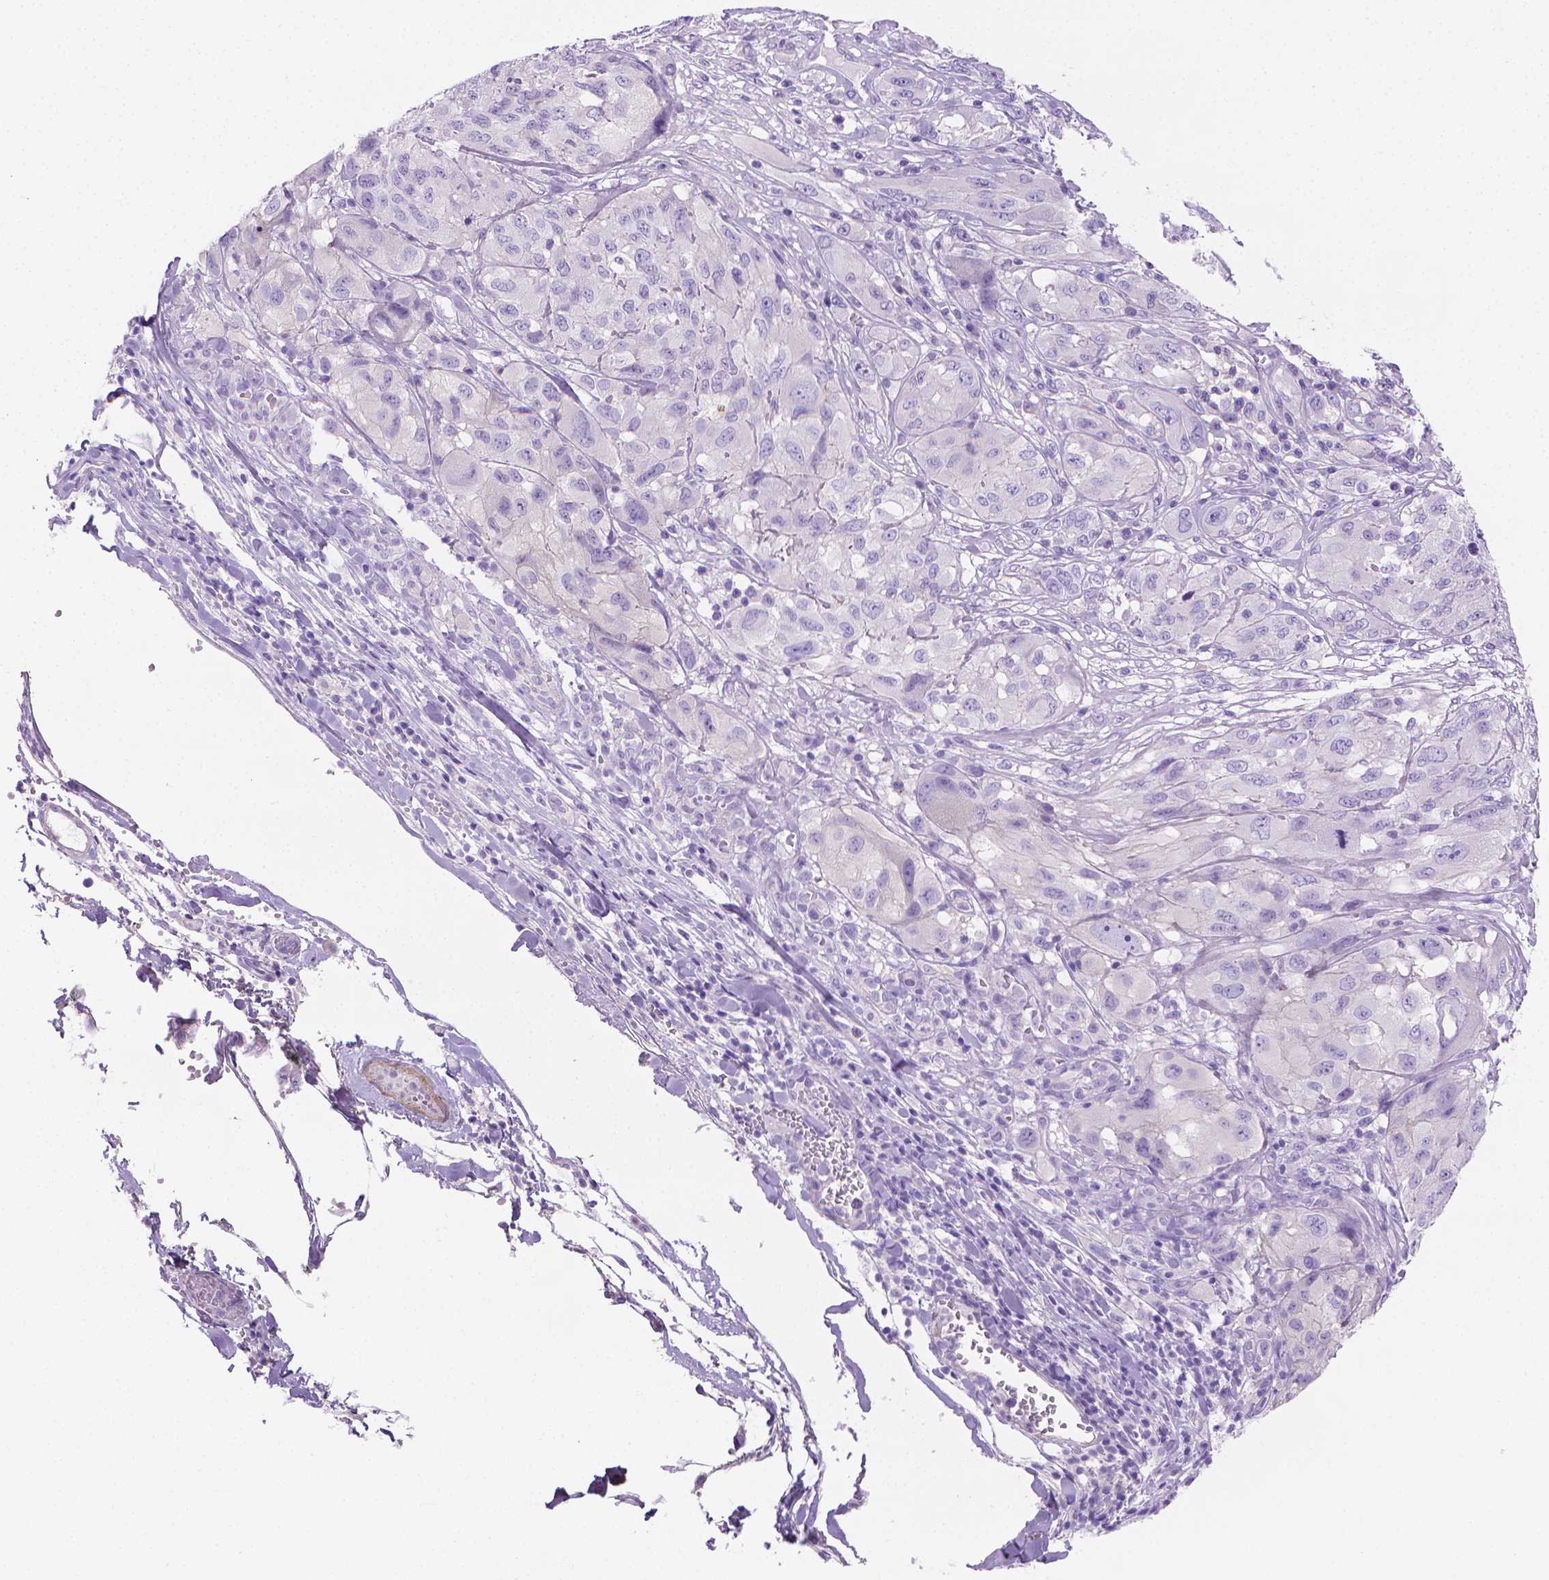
{"staining": {"intensity": "negative", "quantity": "none", "location": "none"}, "tissue": "melanoma", "cell_type": "Tumor cells", "image_type": "cancer", "snomed": [{"axis": "morphology", "description": "Malignant melanoma, NOS"}, {"axis": "topography", "description": "Skin"}], "caption": "Histopathology image shows no protein expression in tumor cells of melanoma tissue.", "gene": "FASN", "patient": {"sex": "female", "age": 91}}